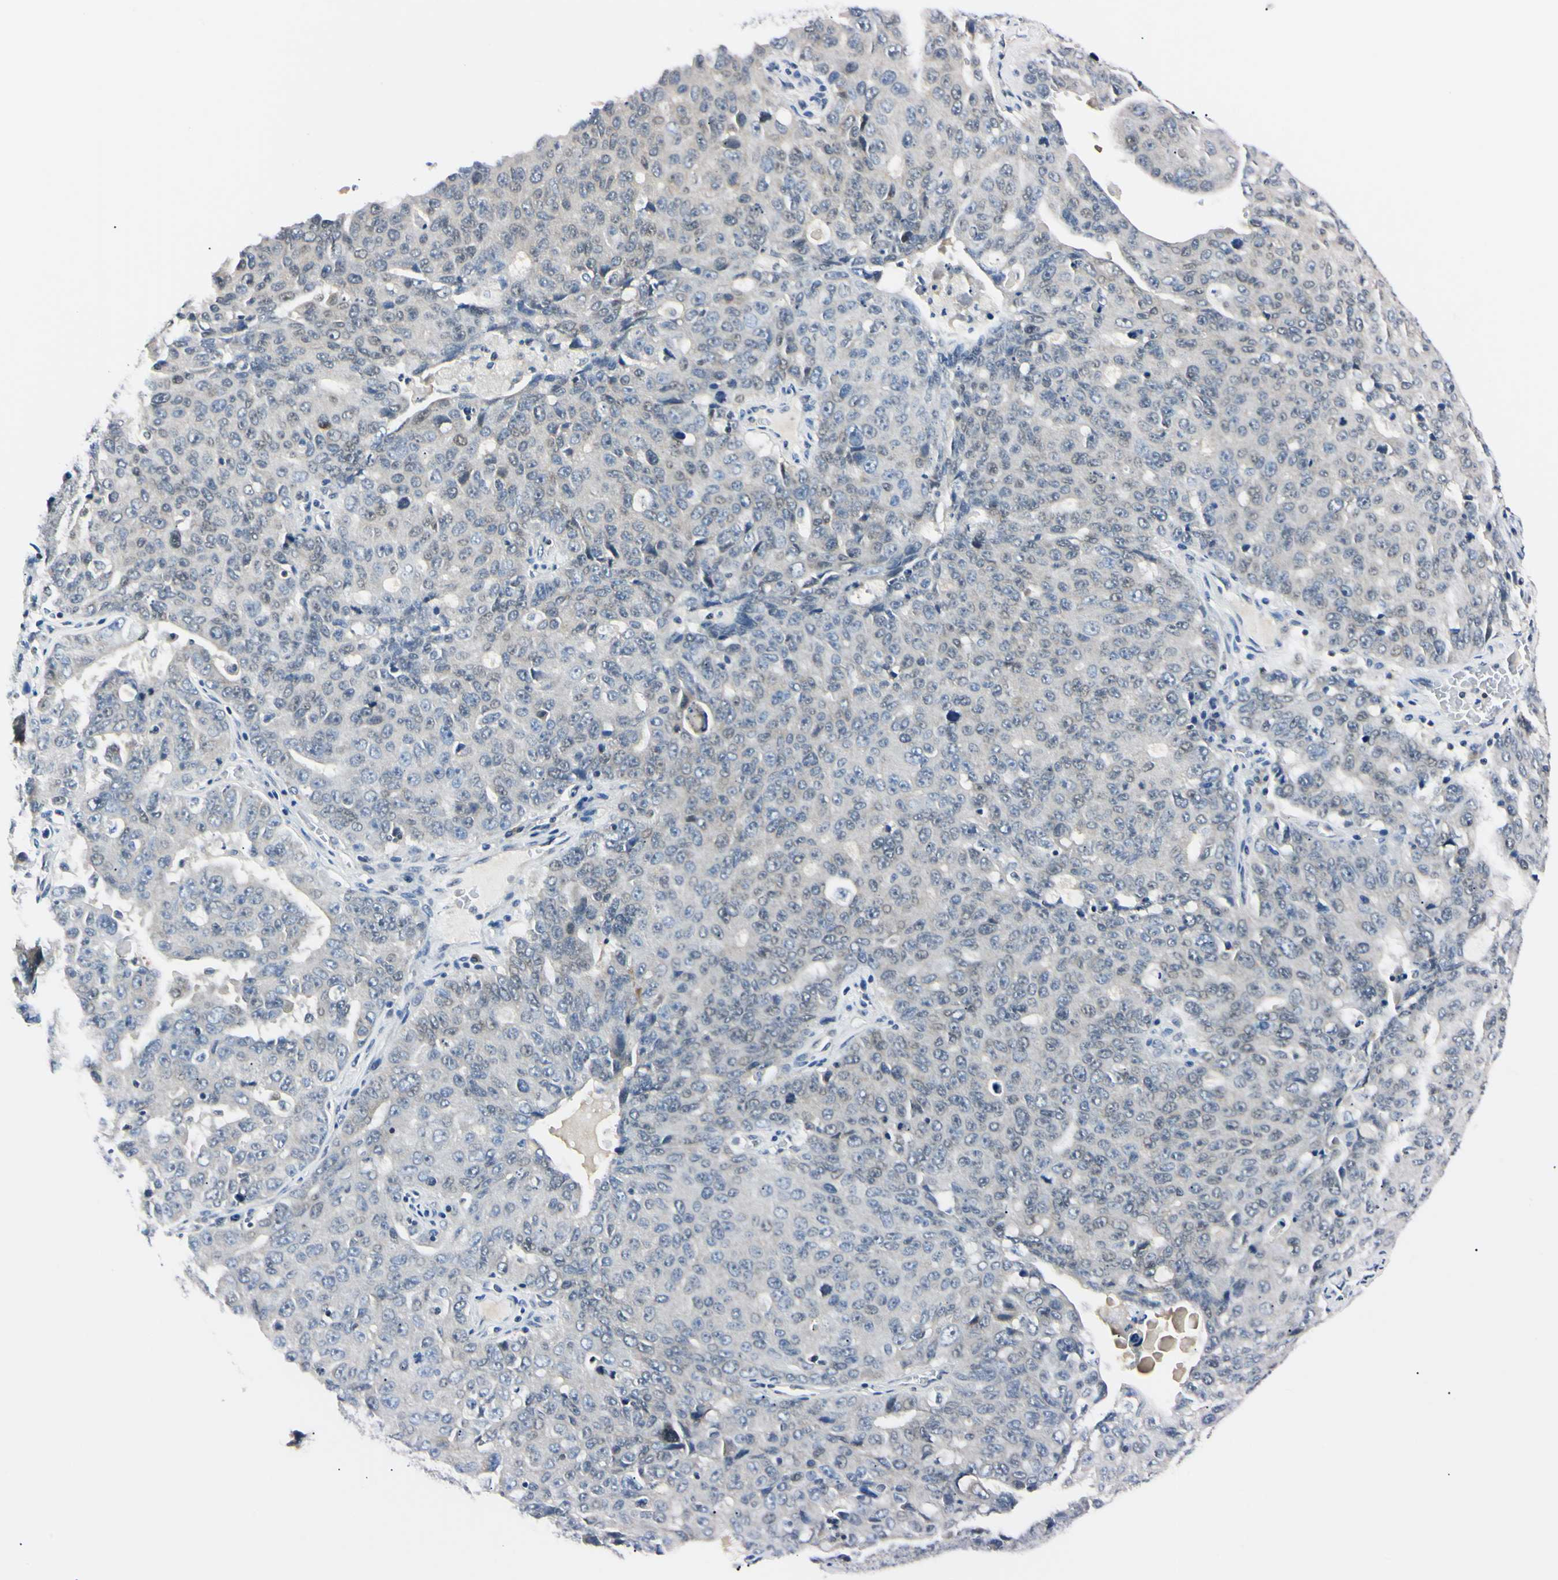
{"staining": {"intensity": "negative", "quantity": "none", "location": "none"}, "tissue": "ovarian cancer", "cell_type": "Tumor cells", "image_type": "cancer", "snomed": [{"axis": "morphology", "description": "Carcinoma, endometroid"}, {"axis": "topography", "description": "Ovary"}], "caption": "The histopathology image reveals no staining of tumor cells in ovarian cancer (endometroid carcinoma).", "gene": "C1orf174", "patient": {"sex": "female", "age": 62}}